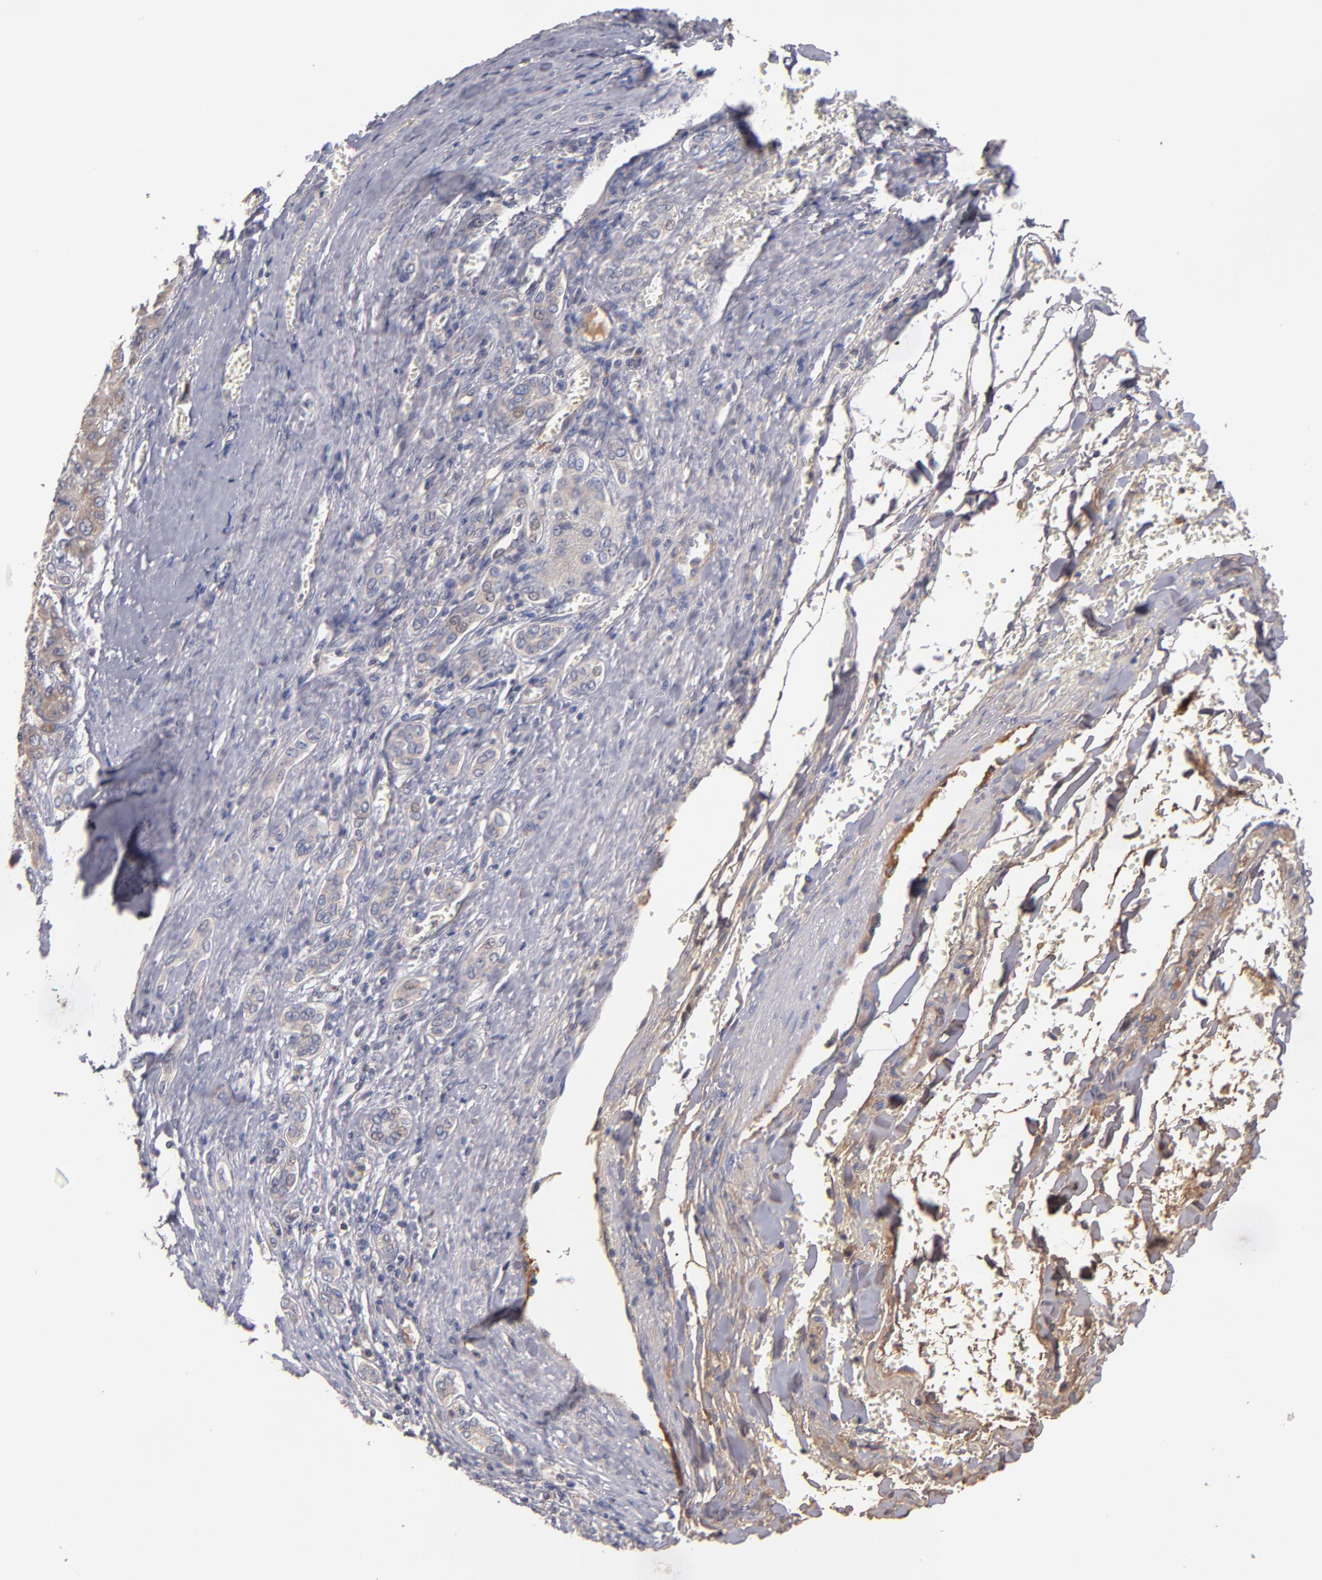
{"staining": {"intensity": "weak", "quantity": ">75%", "location": "cytoplasmic/membranous"}, "tissue": "liver cancer", "cell_type": "Tumor cells", "image_type": "cancer", "snomed": [{"axis": "morphology", "description": "Carcinoma, Hepatocellular, NOS"}, {"axis": "topography", "description": "Liver"}], "caption": "Hepatocellular carcinoma (liver) tissue shows weak cytoplasmic/membranous staining in approximately >75% of tumor cells", "gene": "DACT1", "patient": {"sex": "male", "age": 69}}